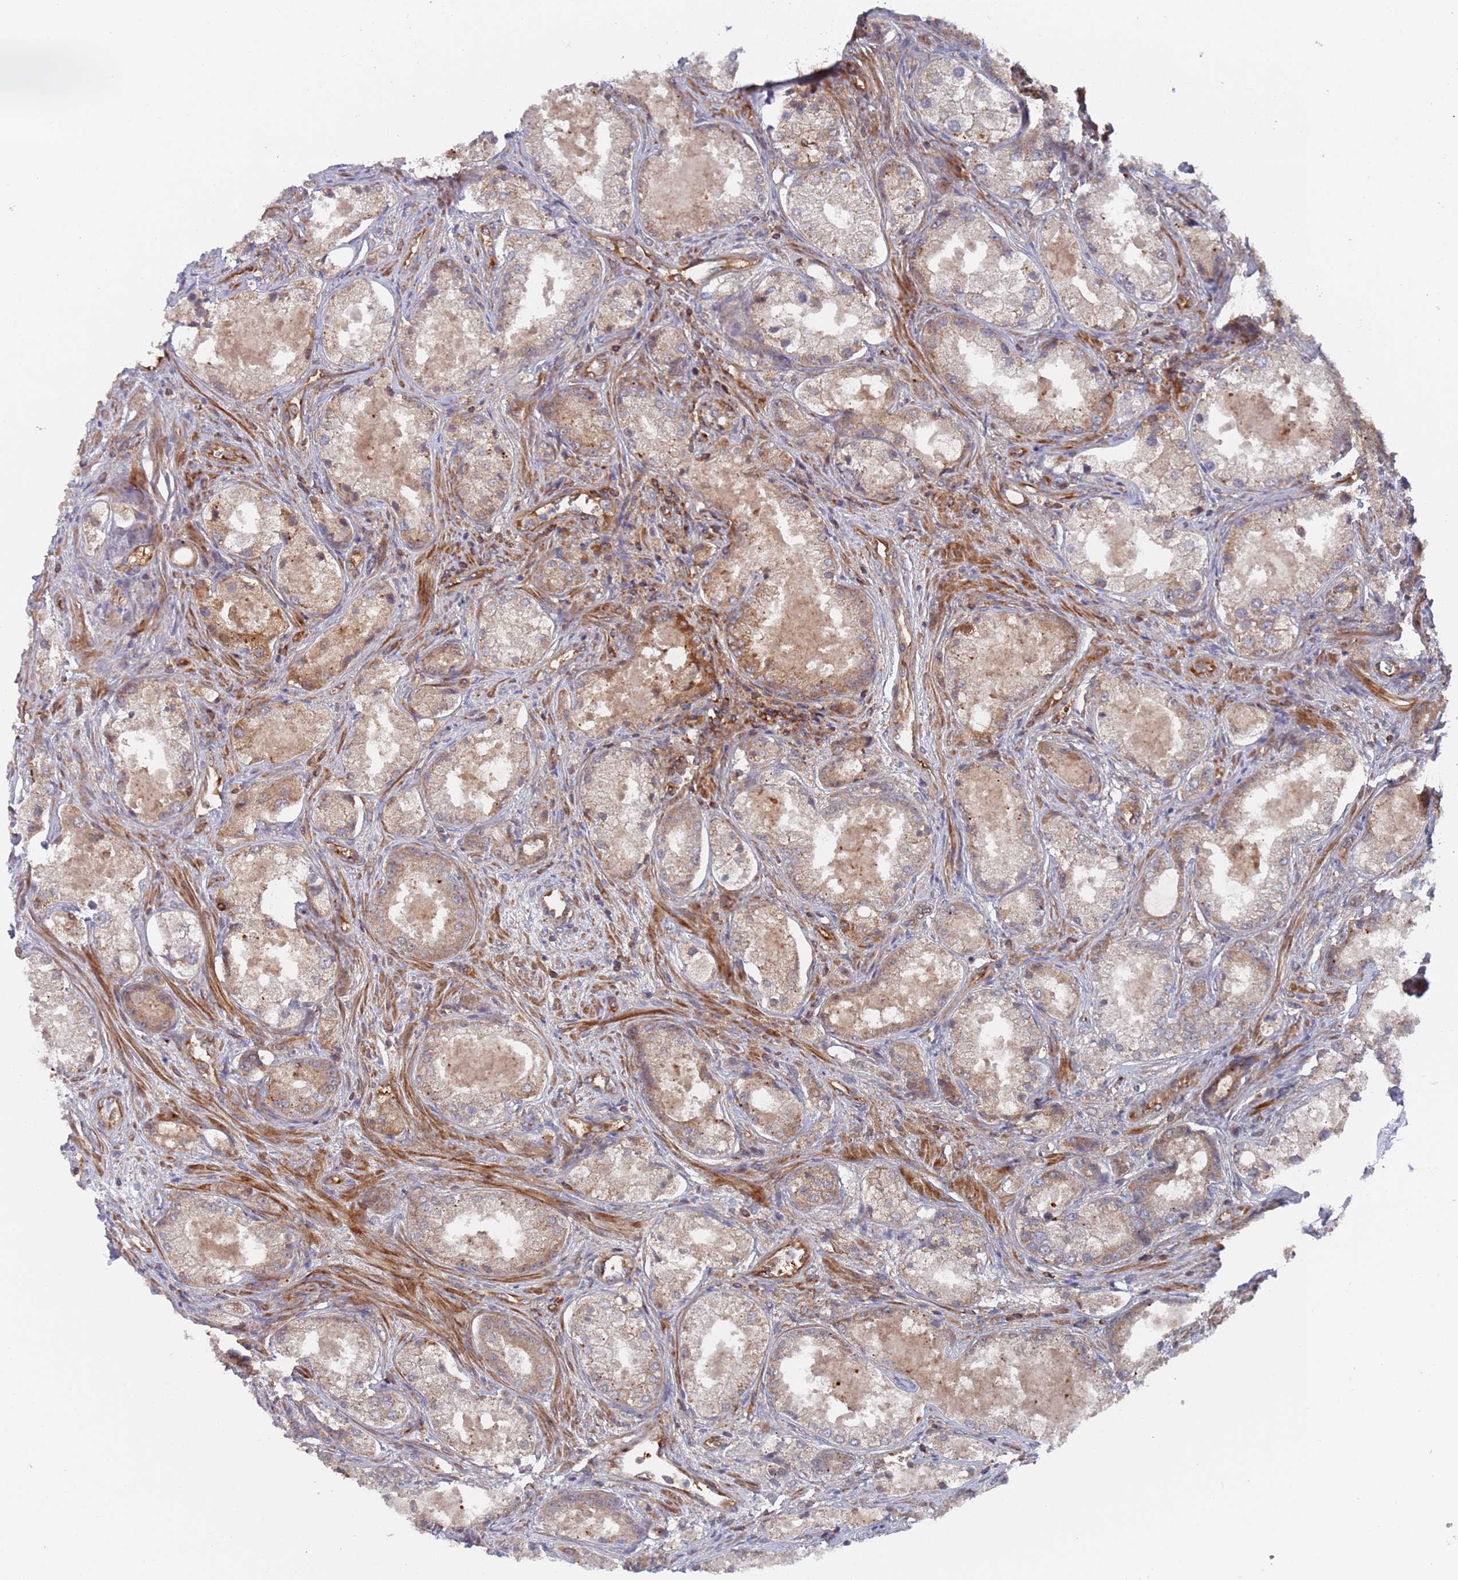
{"staining": {"intensity": "weak", "quantity": ">75%", "location": "cytoplasmic/membranous"}, "tissue": "prostate cancer", "cell_type": "Tumor cells", "image_type": "cancer", "snomed": [{"axis": "morphology", "description": "Adenocarcinoma, Low grade"}, {"axis": "topography", "description": "Prostate"}], "caption": "Protein staining of adenocarcinoma (low-grade) (prostate) tissue reveals weak cytoplasmic/membranous staining in approximately >75% of tumor cells.", "gene": "DDX60", "patient": {"sex": "male", "age": 68}}